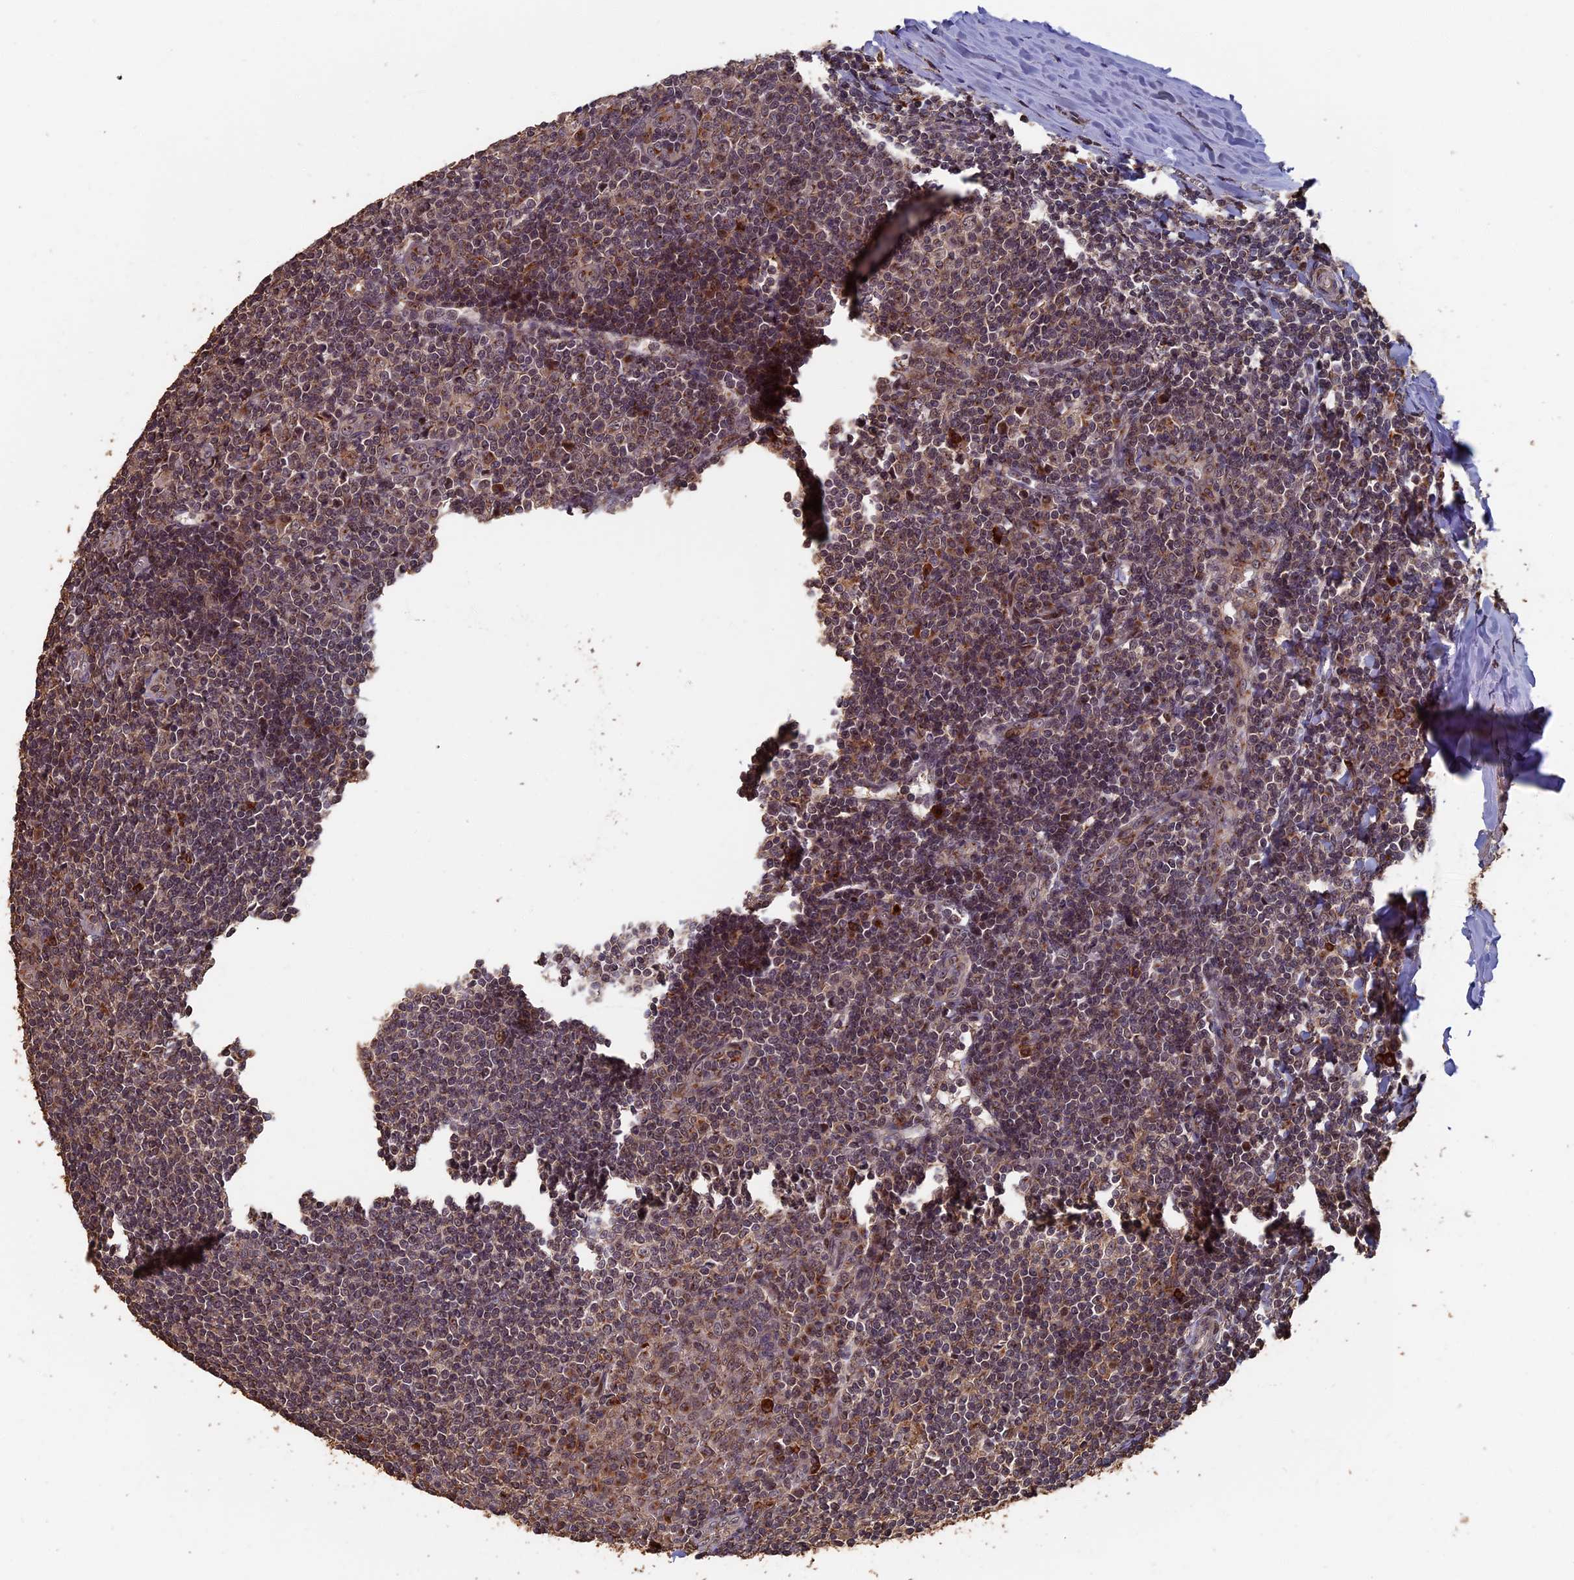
{"staining": {"intensity": "moderate", "quantity": "25%-75%", "location": "cytoplasmic/membranous"}, "tissue": "tonsil", "cell_type": "Germinal center cells", "image_type": "normal", "snomed": [{"axis": "morphology", "description": "Normal tissue, NOS"}, {"axis": "topography", "description": "Tonsil"}], "caption": "DAB immunohistochemical staining of normal human tonsil reveals moderate cytoplasmic/membranous protein staining in about 25%-75% of germinal center cells. The staining is performed using DAB brown chromogen to label protein expression. The nuclei are counter-stained blue using hematoxylin.", "gene": "RASGRF1", "patient": {"sex": "male", "age": 27}}